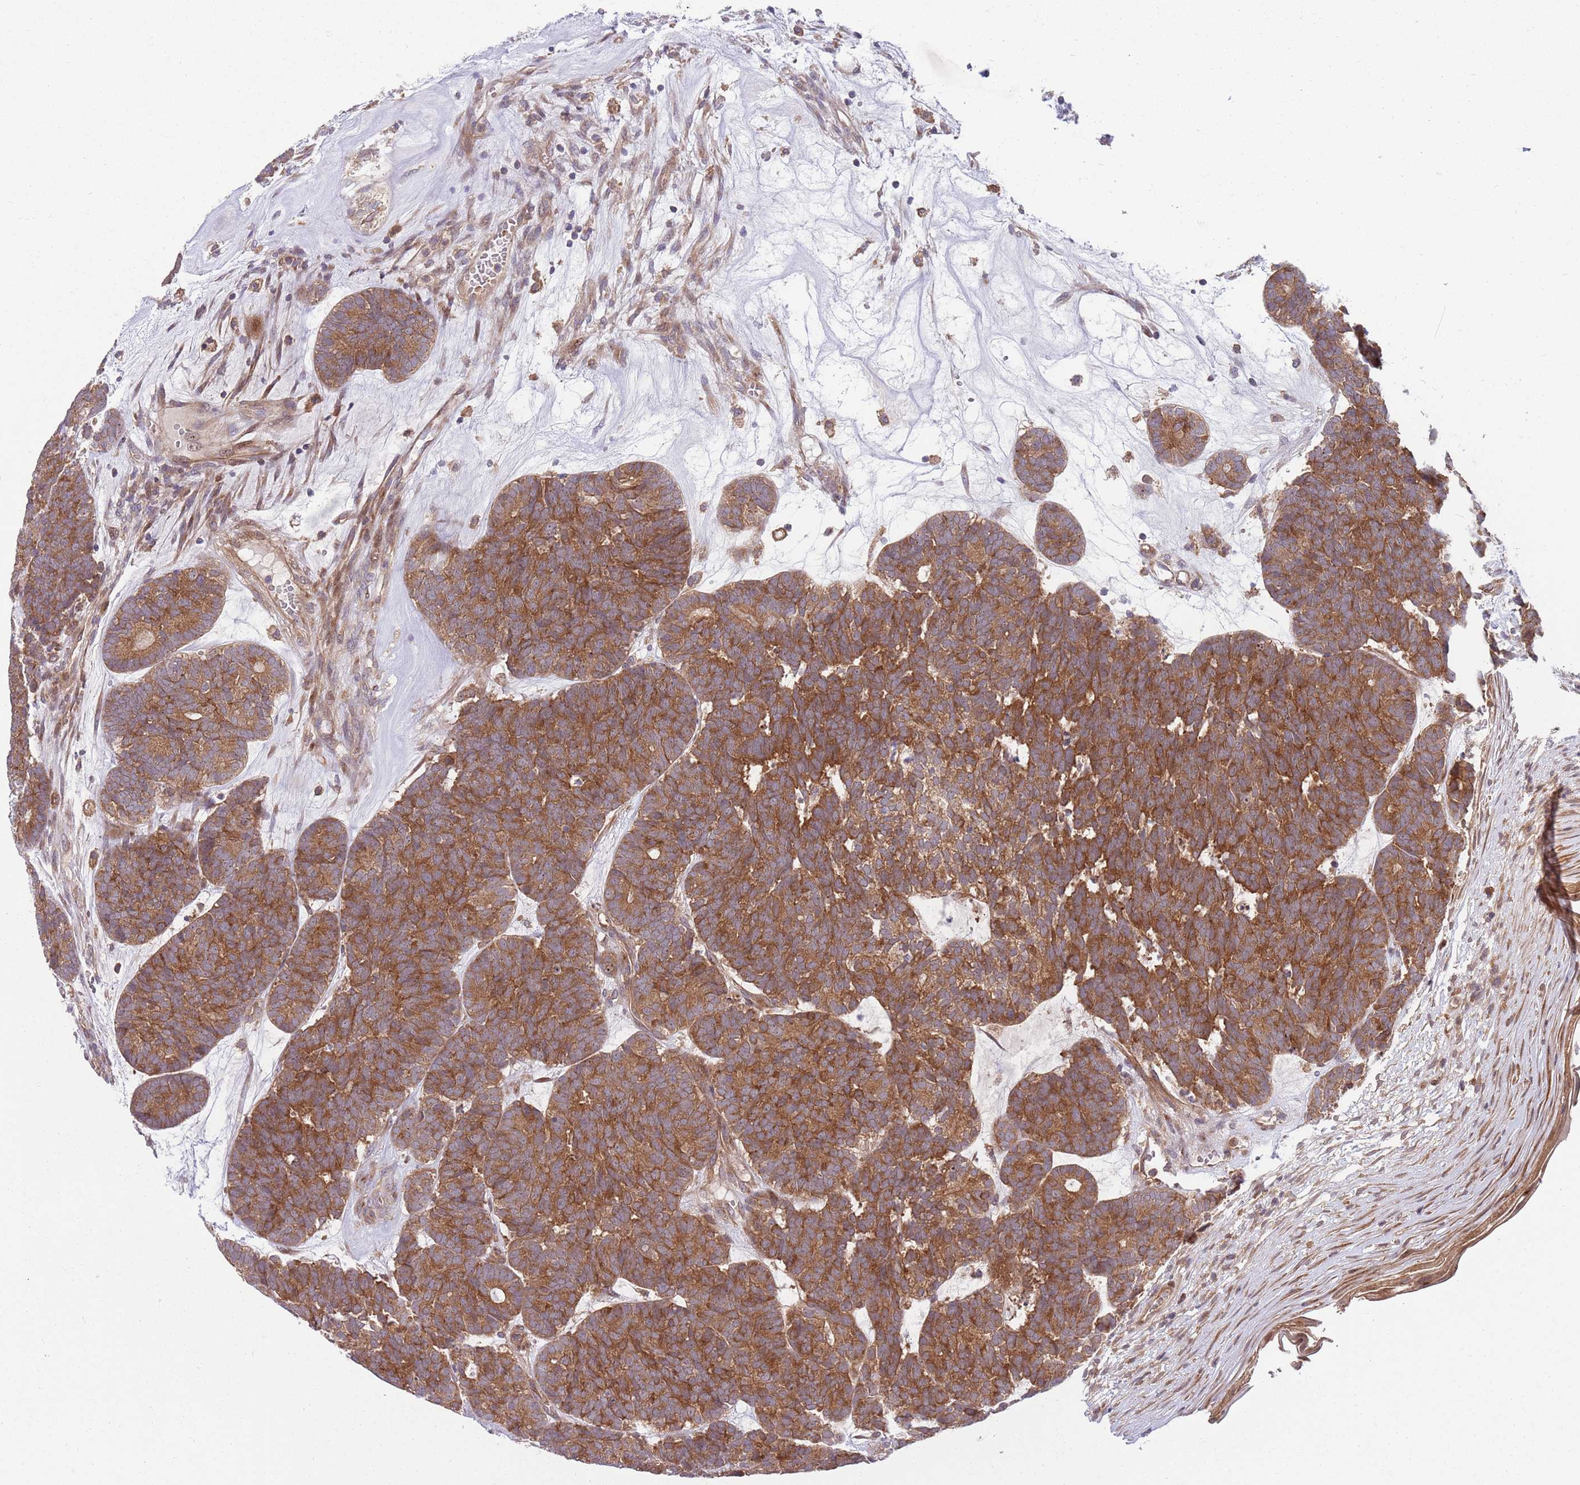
{"staining": {"intensity": "strong", "quantity": ">75%", "location": "cytoplasmic/membranous"}, "tissue": "head and neck cancer", "cell_type": "Tumor cells", "image_type": "cancer", "snomed": [{"axis": "morphology", "description": "Adenocarcinoma, NOS"}, {"axis": "topography", "description": "Head-Neck"}], "caption": "Immunohistochemical staining of human head and neck adenocarcinoma exhibits high levels of strong cytoplasmic/membranous expression in approximately >75% of tumor cells.", "gene": "GGA1", "patient": {"sex": "female", "age": 81}}